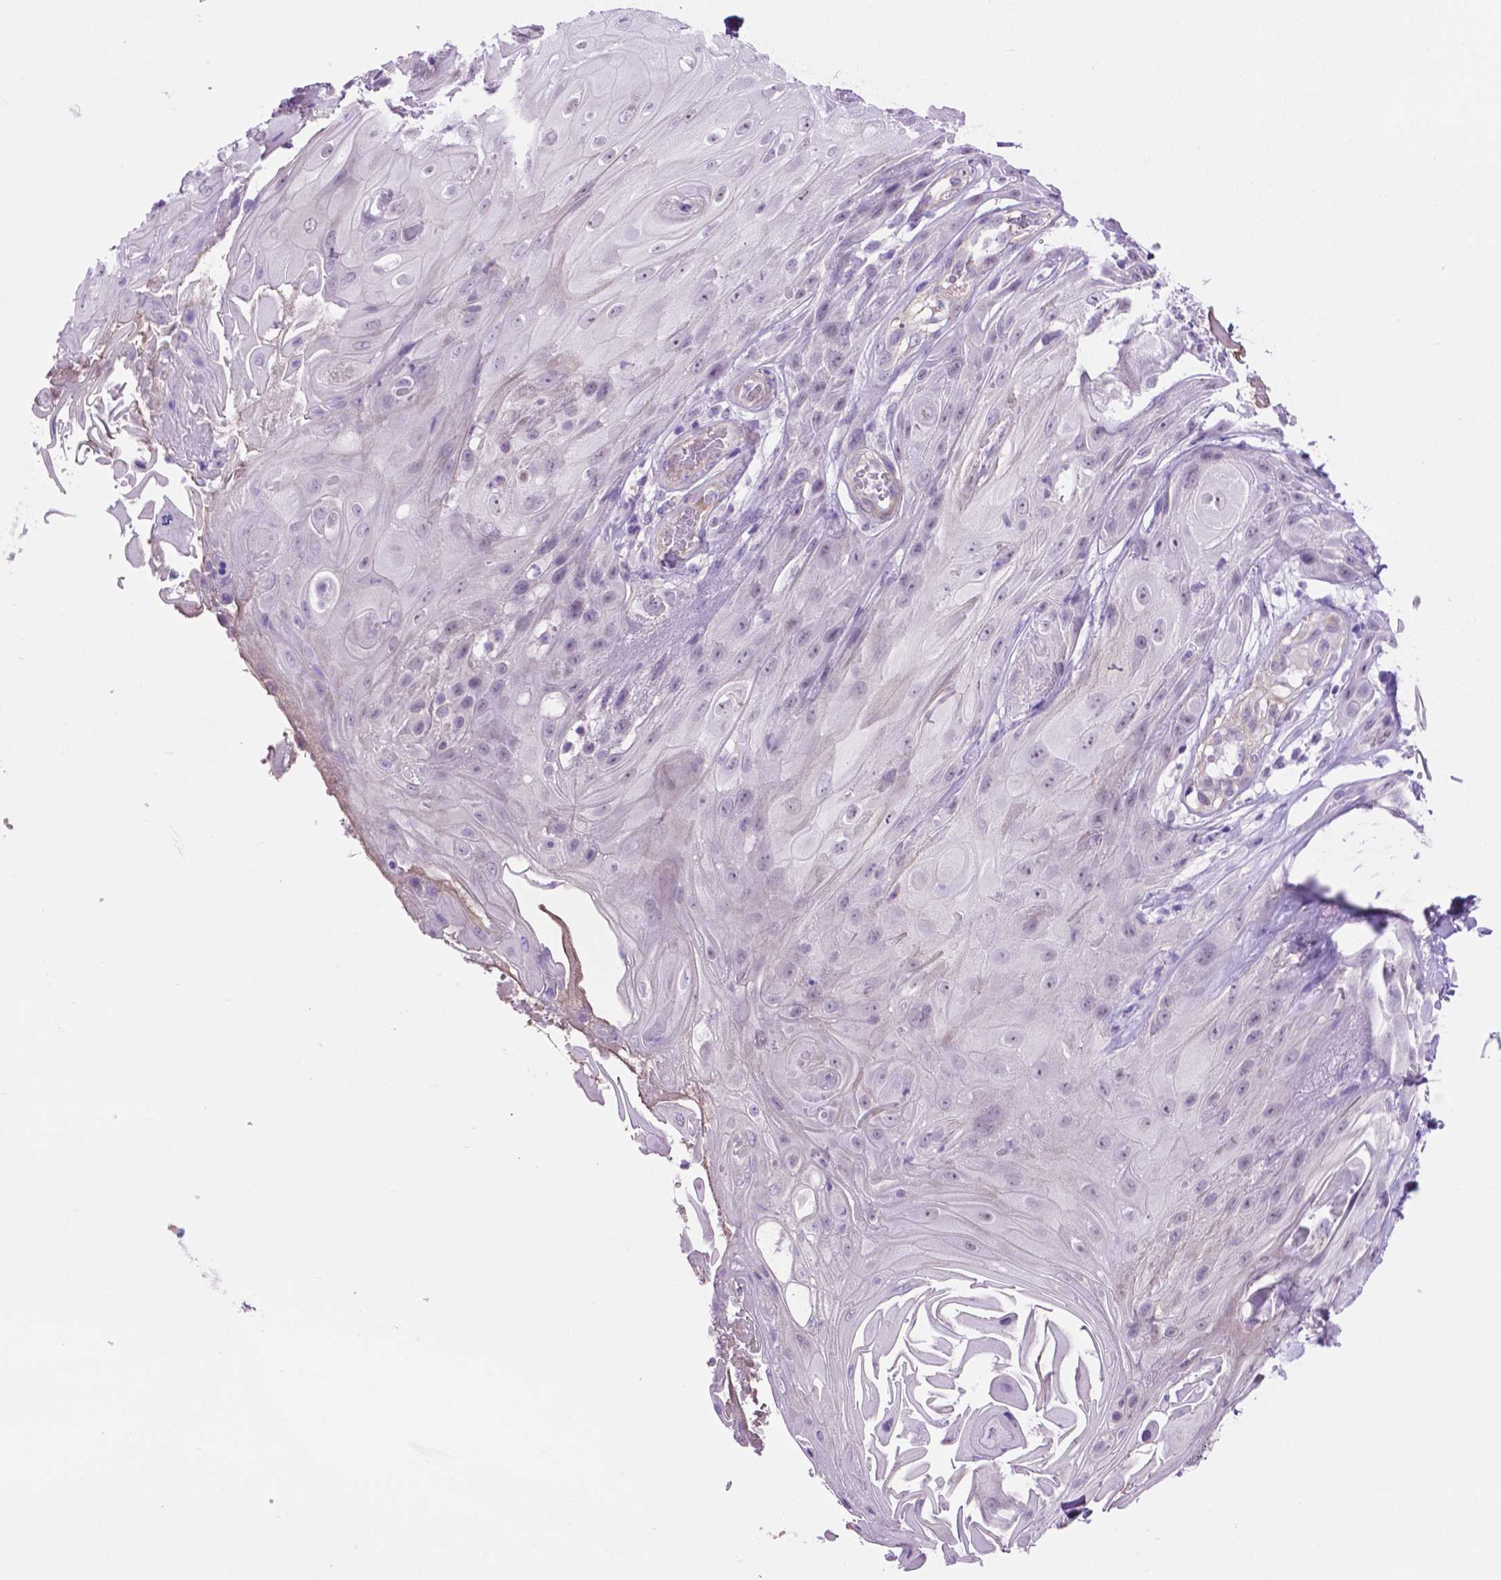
{"staining": {"intensity": "negative", "quantity": "none", "location": "none"}, "tissue": "skin cancer", "cell_type": "Tumor cells", "image_type": "cancer", "snomed": [{"axis": "morphology", "description": "Squamous cell carcinoma, NOS"}, {"axis": "topography", "description": "Skin"}], "caption": "IHC photomicrograph of squamous cell carcinoma (skin) stained for a protein (brown), which reveals no staining in tumor cells.", "gene": "ACY3", "patient": {"sex": "male", "age": 62}}